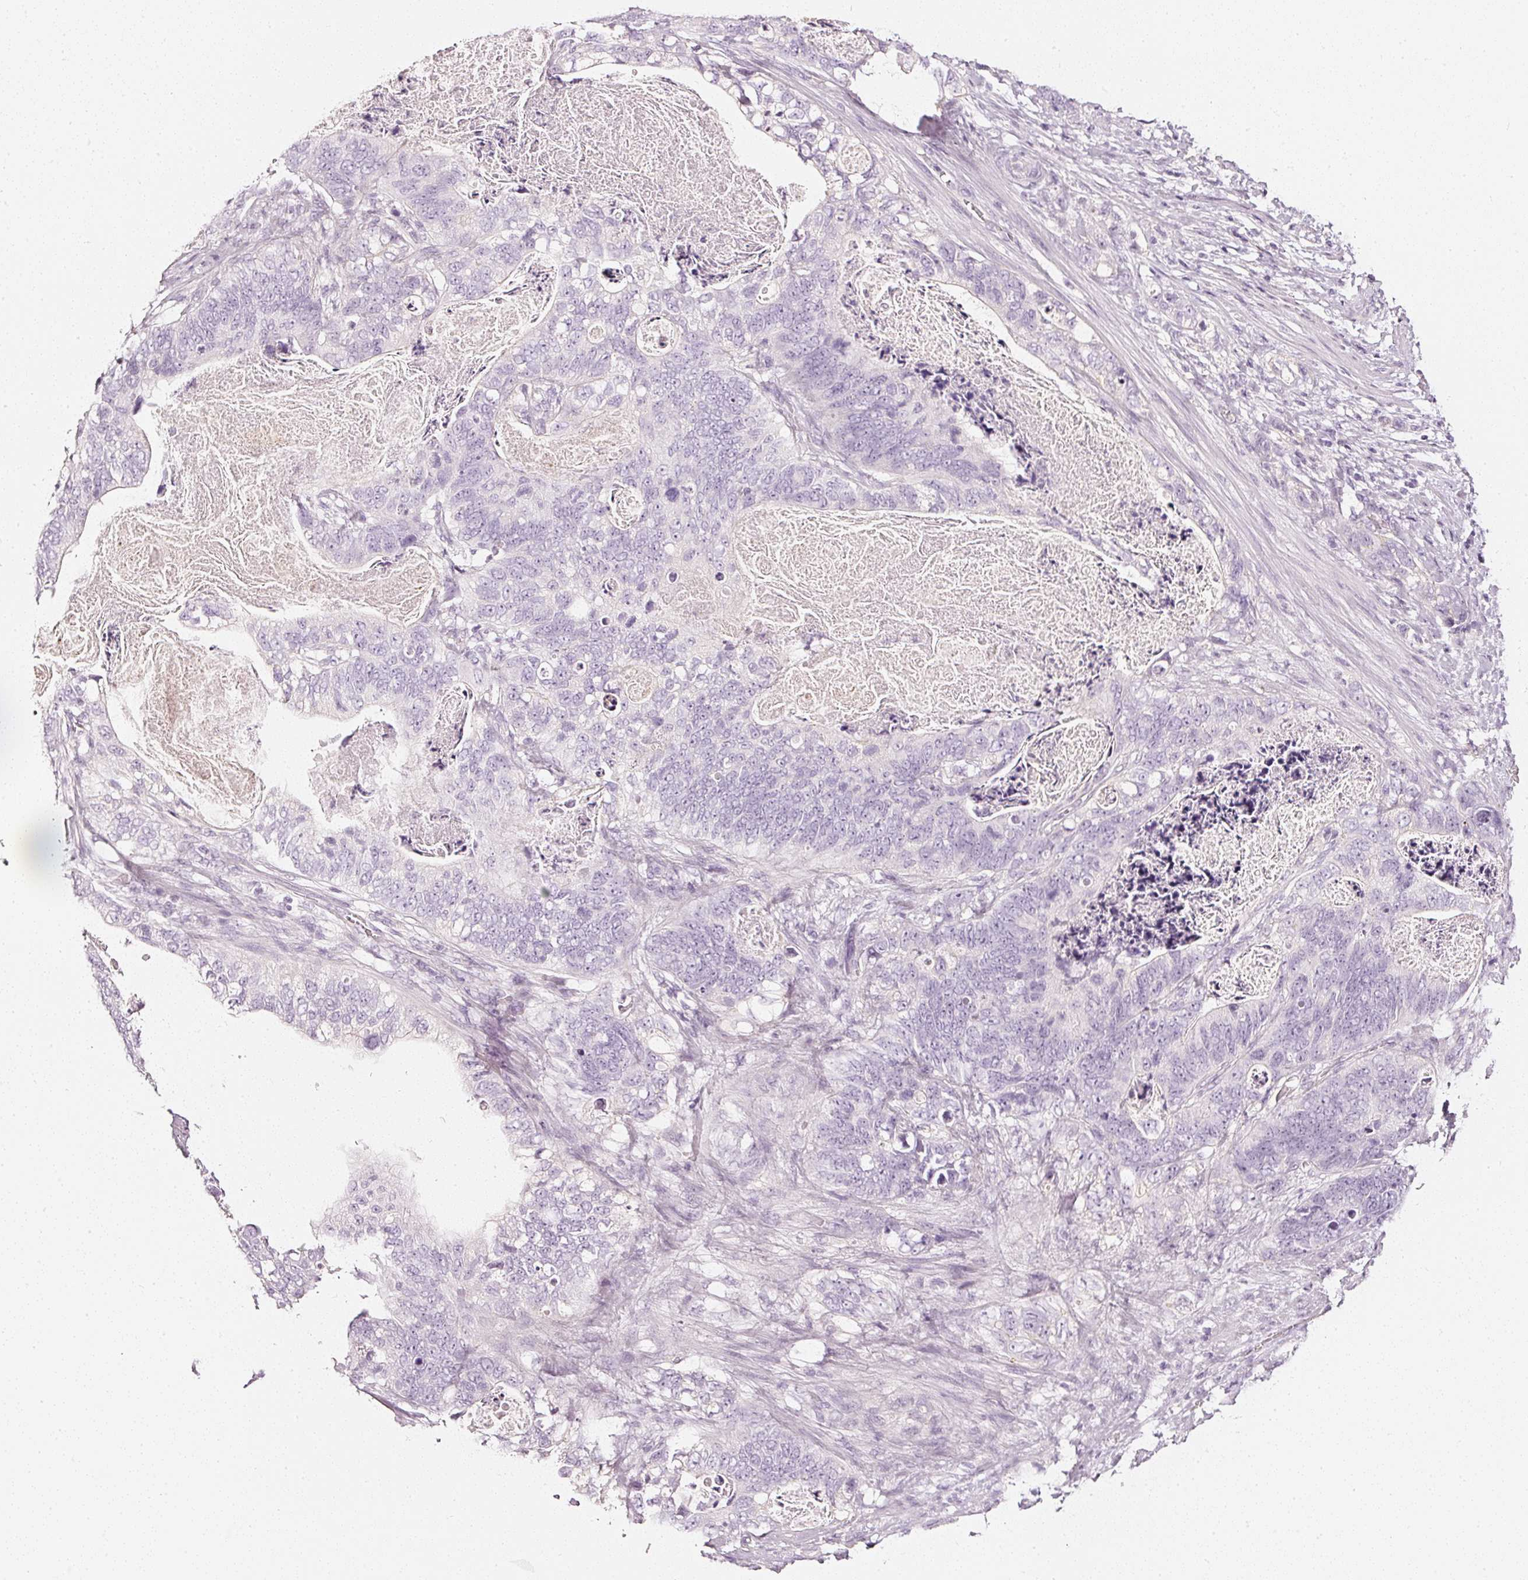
{"staining": {"intensity": "negative", "quantity": "none", "location": "none"}, "tissue": "stomach cancer", "cell_type": "Tumor cells", "image_type": "cancer", "snomed": [{"axis": "morphology", "description": "Normal tissue, NOS"}, {"axis": "morphology", "description": "Adenocarcinoma, NOS"}, {"axis": "topography", "description": "Stomach"}], "caption": "Immunohistochemistry (IHC) of stomach cancer displays no positivity in tumor cells.", "gene": "CNP", "patient": {"sex": "female", "age": 89}}